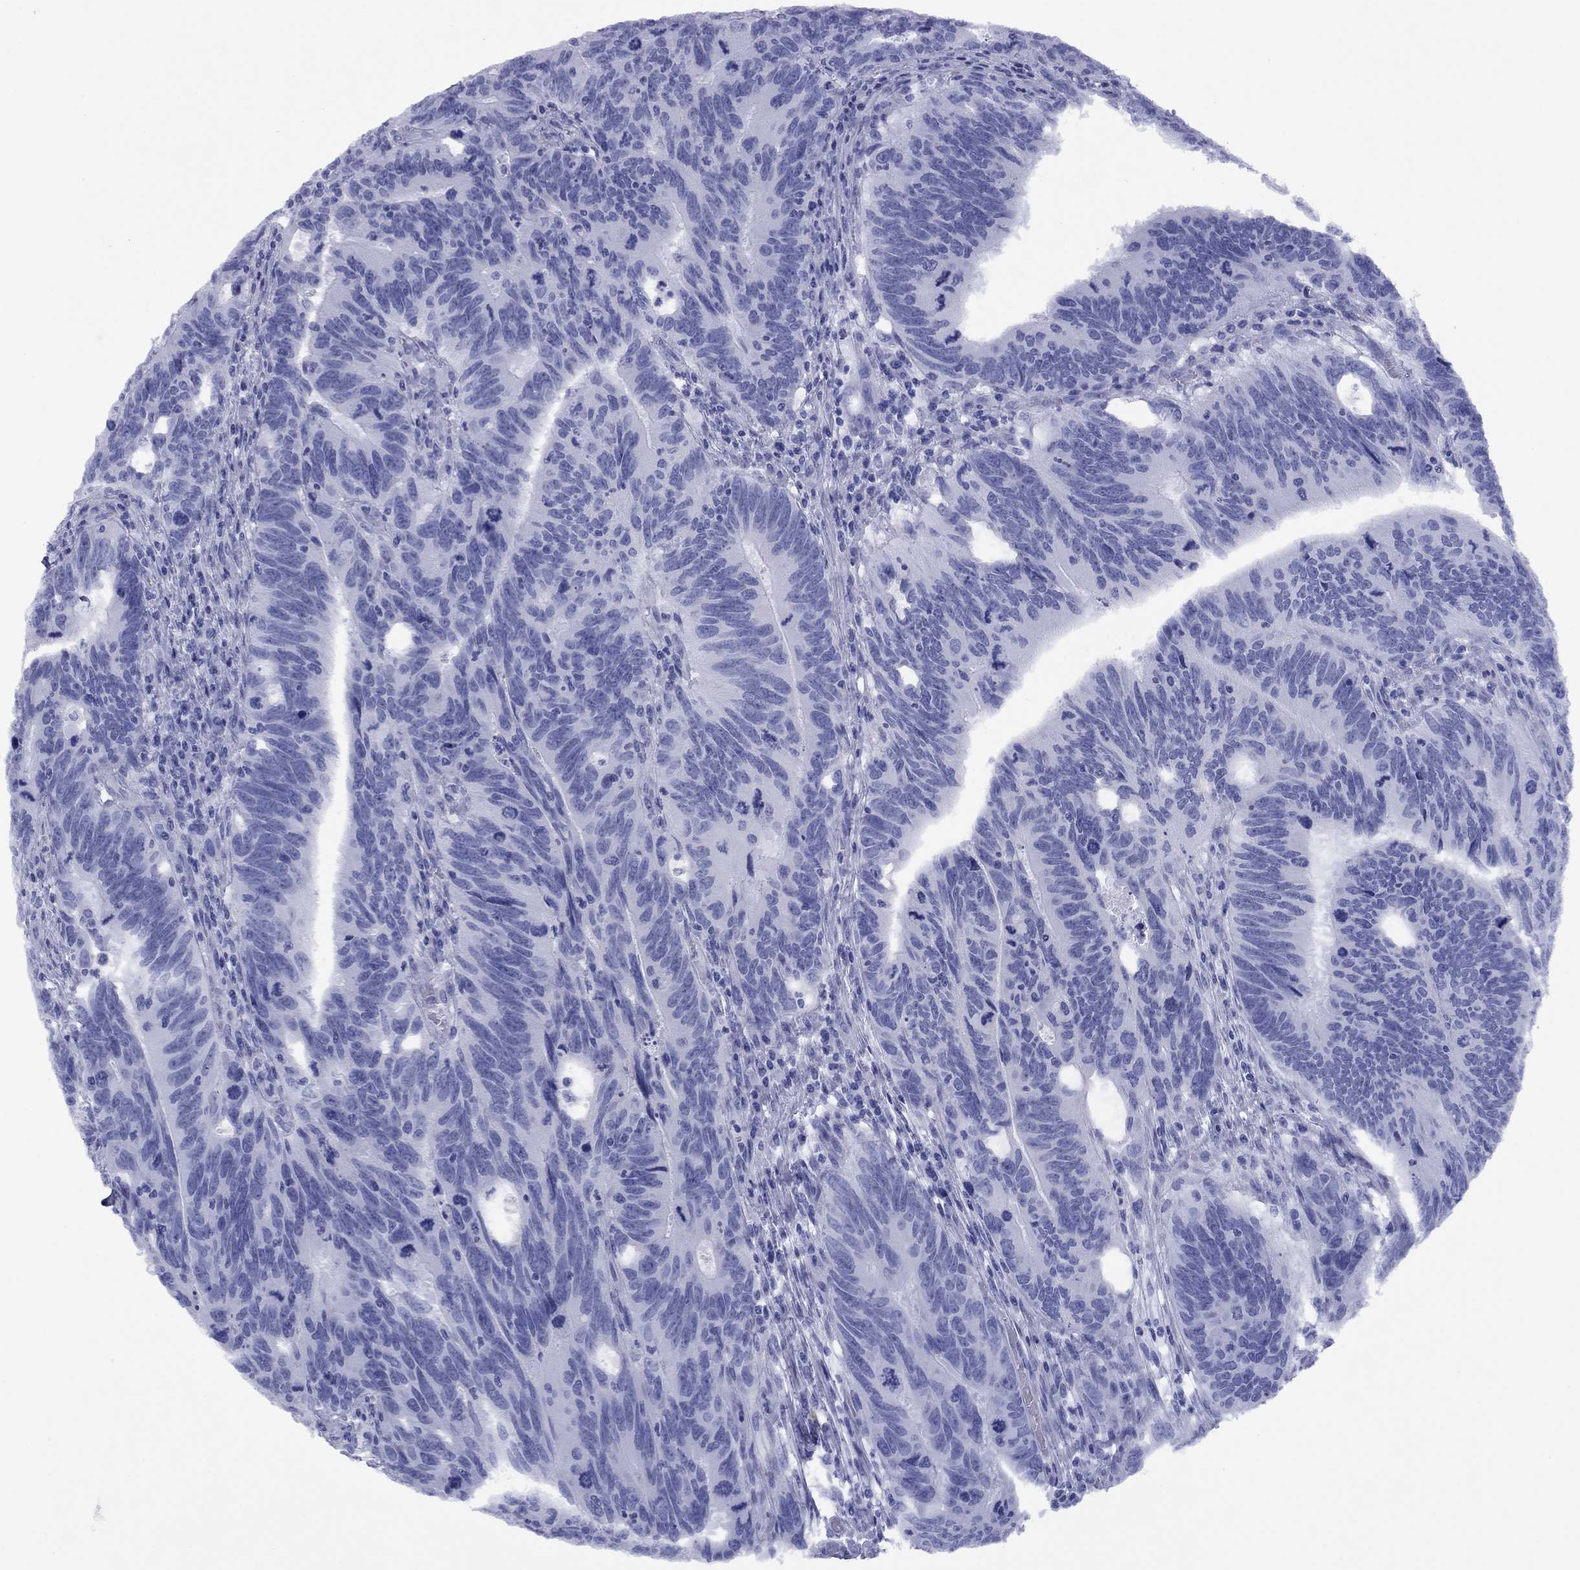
{"staining": {"intensity": "negative", "quantity": "none", "location": "none"}, "tissue": "colorectal cancer", "cell_type": "Tumor cells", "image_type": "cancer", "snomed": [{"axis": "morphology", "description": "Adenocarcinoma, NOS"}, {"axis": "topography", "description": "Colon"}], "caption": "High magnification brightfield microscopy of adenocarcinoma (colorectal) stained with DAB (brown) and counterstained with hematoxylin (blue): tumor cells show no significant expression.", "gene": "HAO1", "patient": {"sex": "female", "age": 77}}